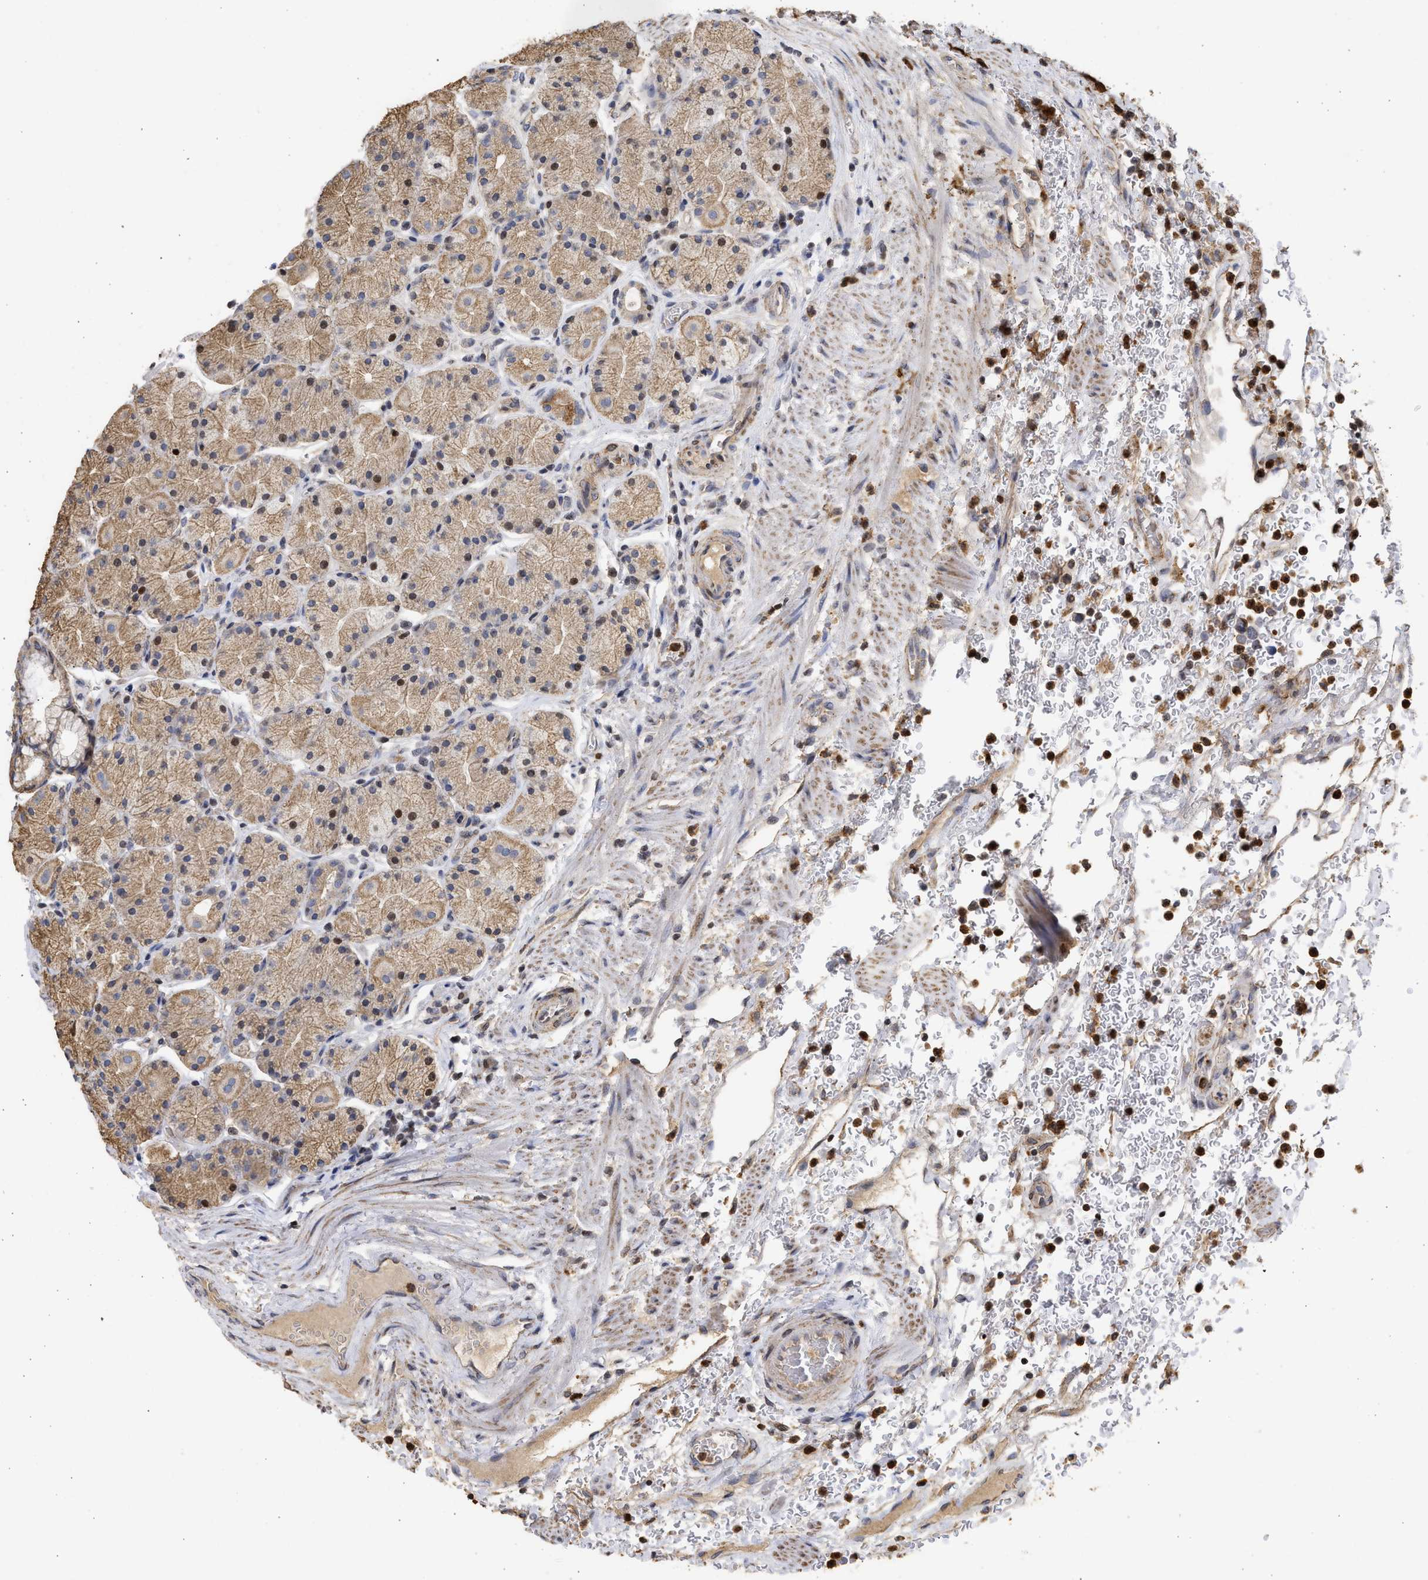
{"staining": {"intensity": "moderate", "quantity": ">75%", "location": "cytoplasmic/membranous,nuclear"}, "tissue": "stomach", "cell_type": "Glandular cells", "image_type": "normal", "snomed": [{"axis": "morphology", "description": "Normal tissue, NOS"}, {"axis": "morphology", "description": "Carcinoid, malignant, NOS"}, {"axis": "topography", "description": "Stomach, upper"}], "caption": "Moderate cytoplasmic/membranous,nuclear protein expression is seen in about >75% of glandular cells in stomach. The staining was performed using DAB (3,3'-diaminobenzidine), with brown indicating positive protein expression. Nuclei are stained blue with hematoxylin.", "gene": "ENSG00000142539", "patient": {"sex": "male", "age": 39}}